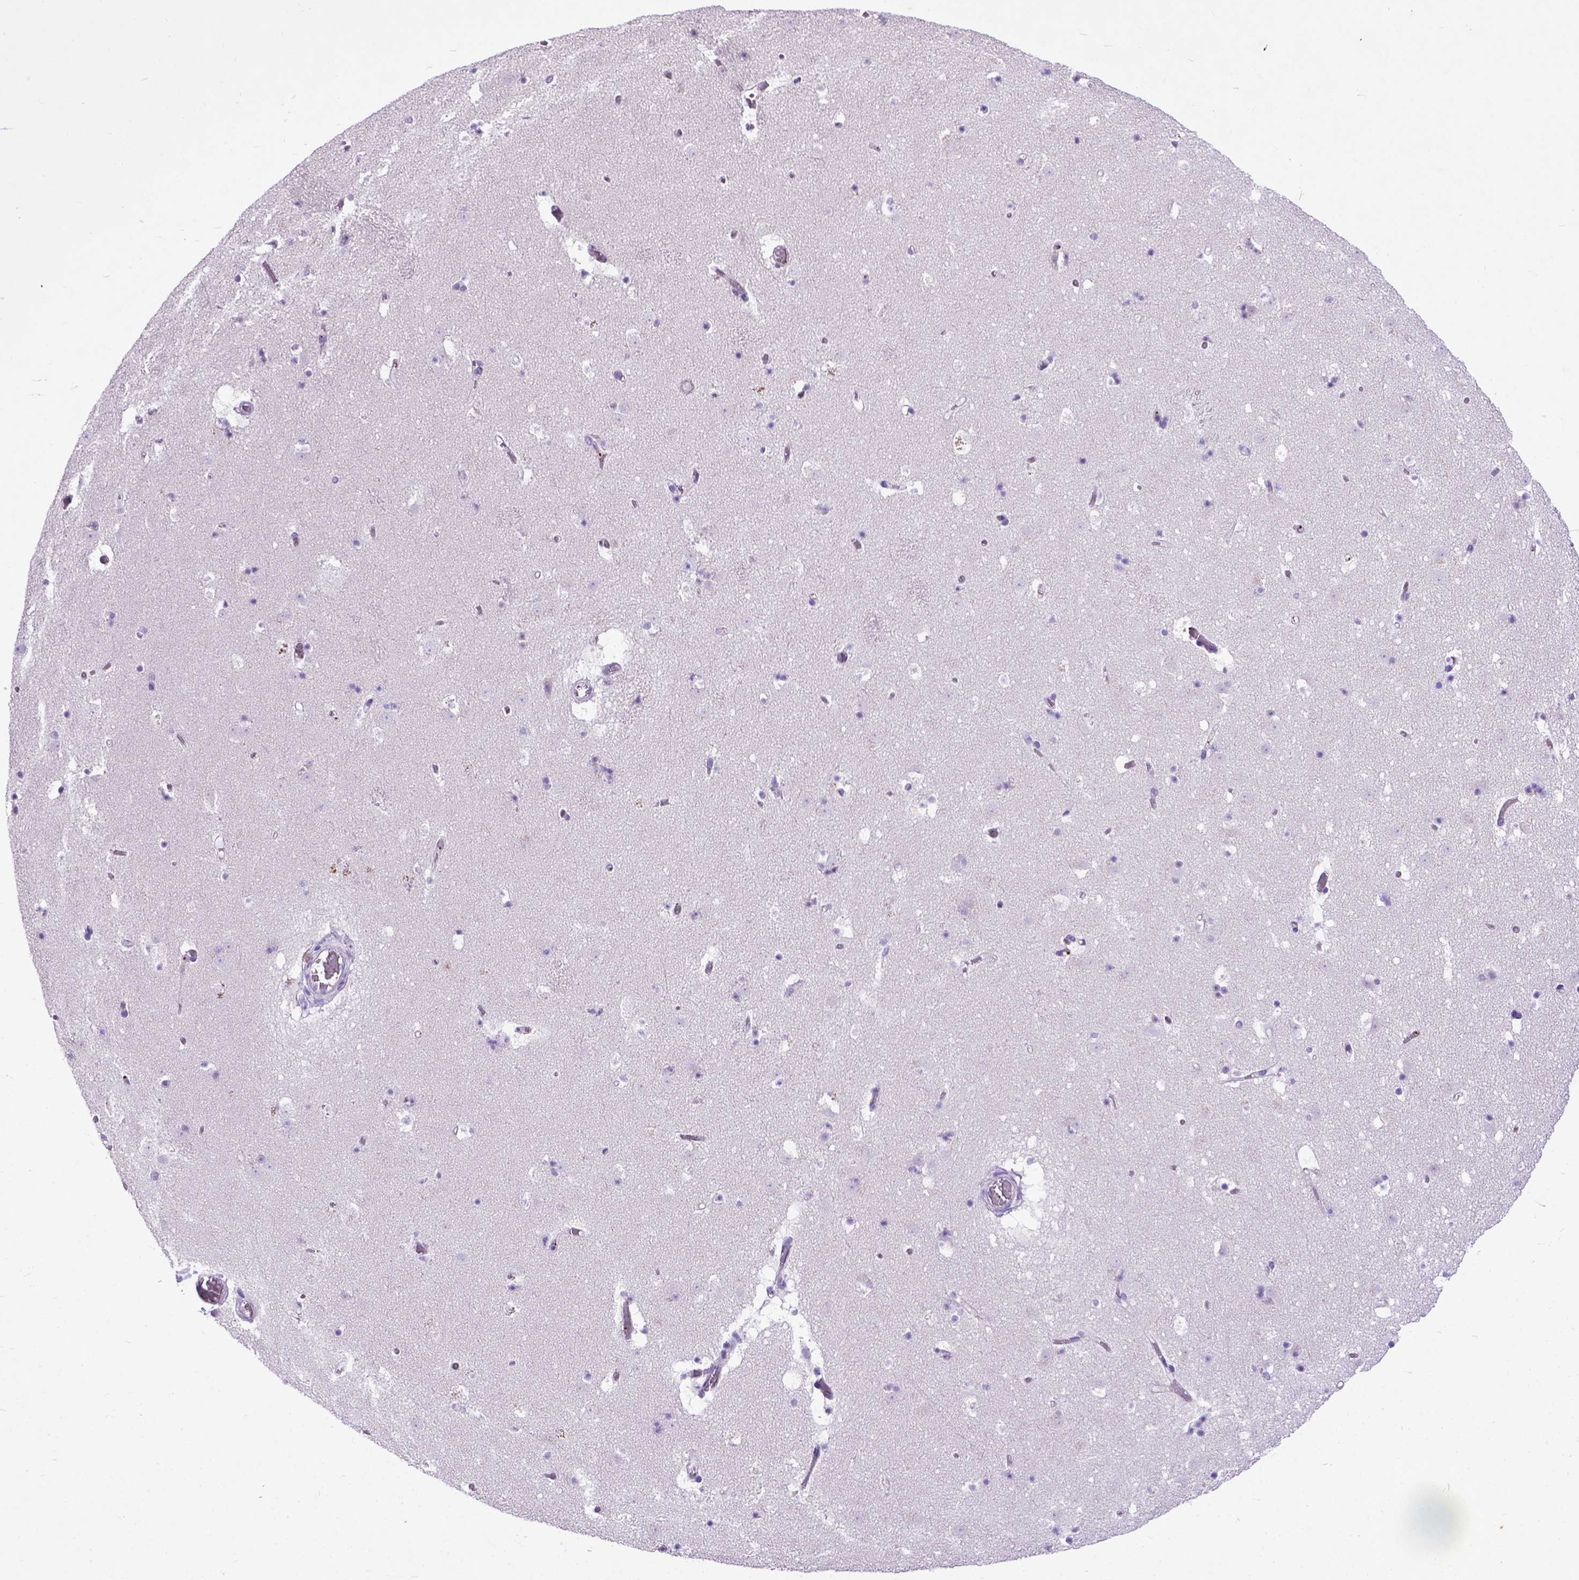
{"staining": {"intensity": "negative", "quantity": "none", "location": "none"}, "tissue": "caudate", "cell_type": "Glial cells", "image_type": "normal", "snomed": [{"axis": "morphology", "description": "Normal tissue, NOS"}, {"axis": "topography", "description": "Lateral ventricle wall"}], "caption": "Immunohistochemistry (IHC) micrograph of unremarkable caudate: caudate stained with DAB shows no significant protein positivity in glial cells. The staining is performed using DAB brown chromogen with nuclei counter-stained in using hematoxylin.", "gene": "ADAMTS8", "patient": {"sex": "female", "age": 42}}